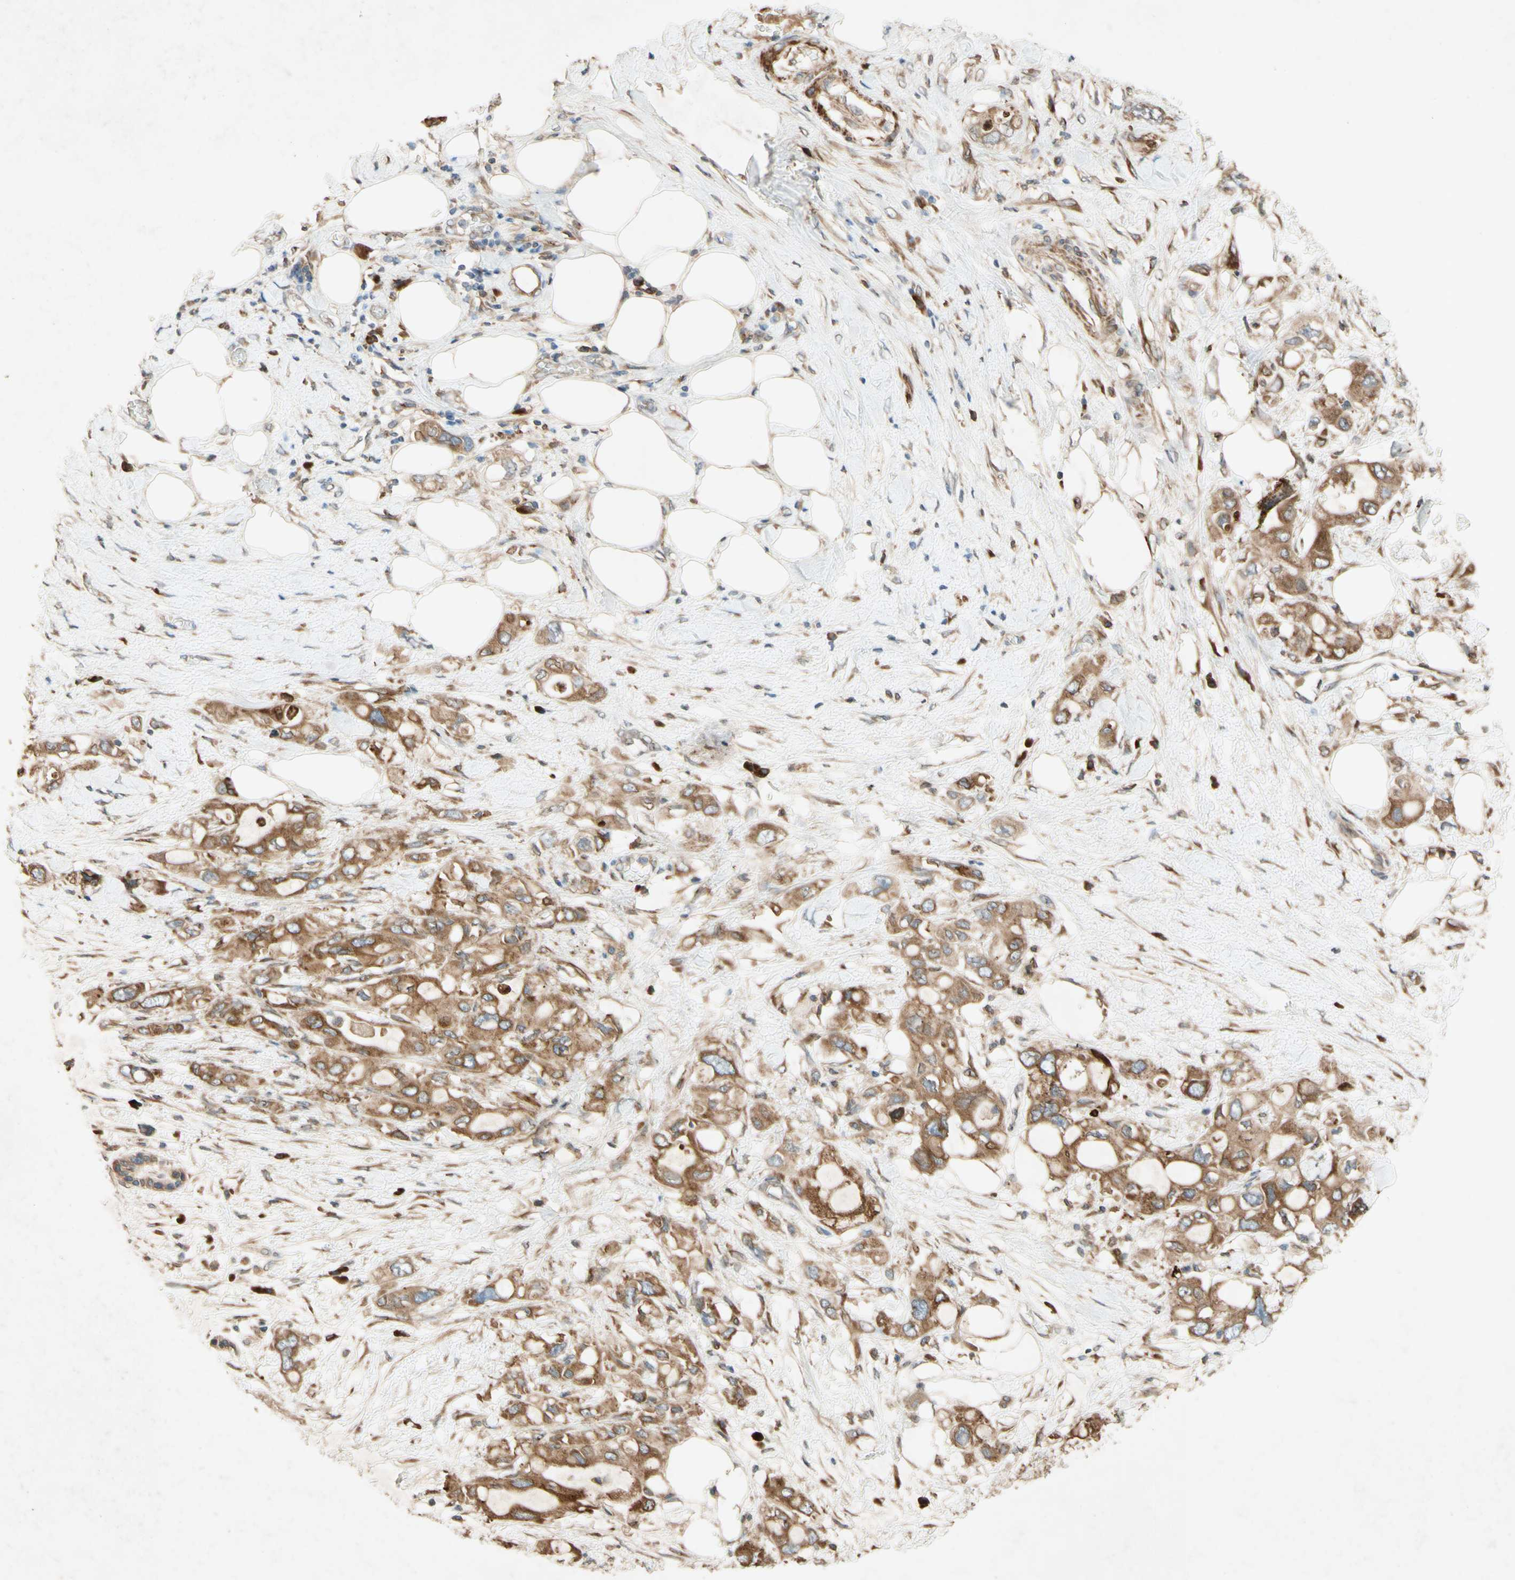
{"staining": {"intensity": "moderate", "quantity": ">75%", "location": "cytoplasmic/membranous,nuclear"}, "tissue": "pancreatic cancer", "cell_type": "Tumor cells", "image_type": "cancer", "snomed": [{"axis": "morphology", "description": "Adenocarcinoma, NOS"}, {"axis": "topography", "description": "Pancreas"}], "caption": "IHC micrograph of human adenocarcinoma (pancreatic) stained for a protein (brown), which shows medium levels of moderate cytoplasmic/membranous and nuclear staining in about >75% of tumor cells.", "gene": "PTPRU", "patient": {"sex": "female", "age": 56}}